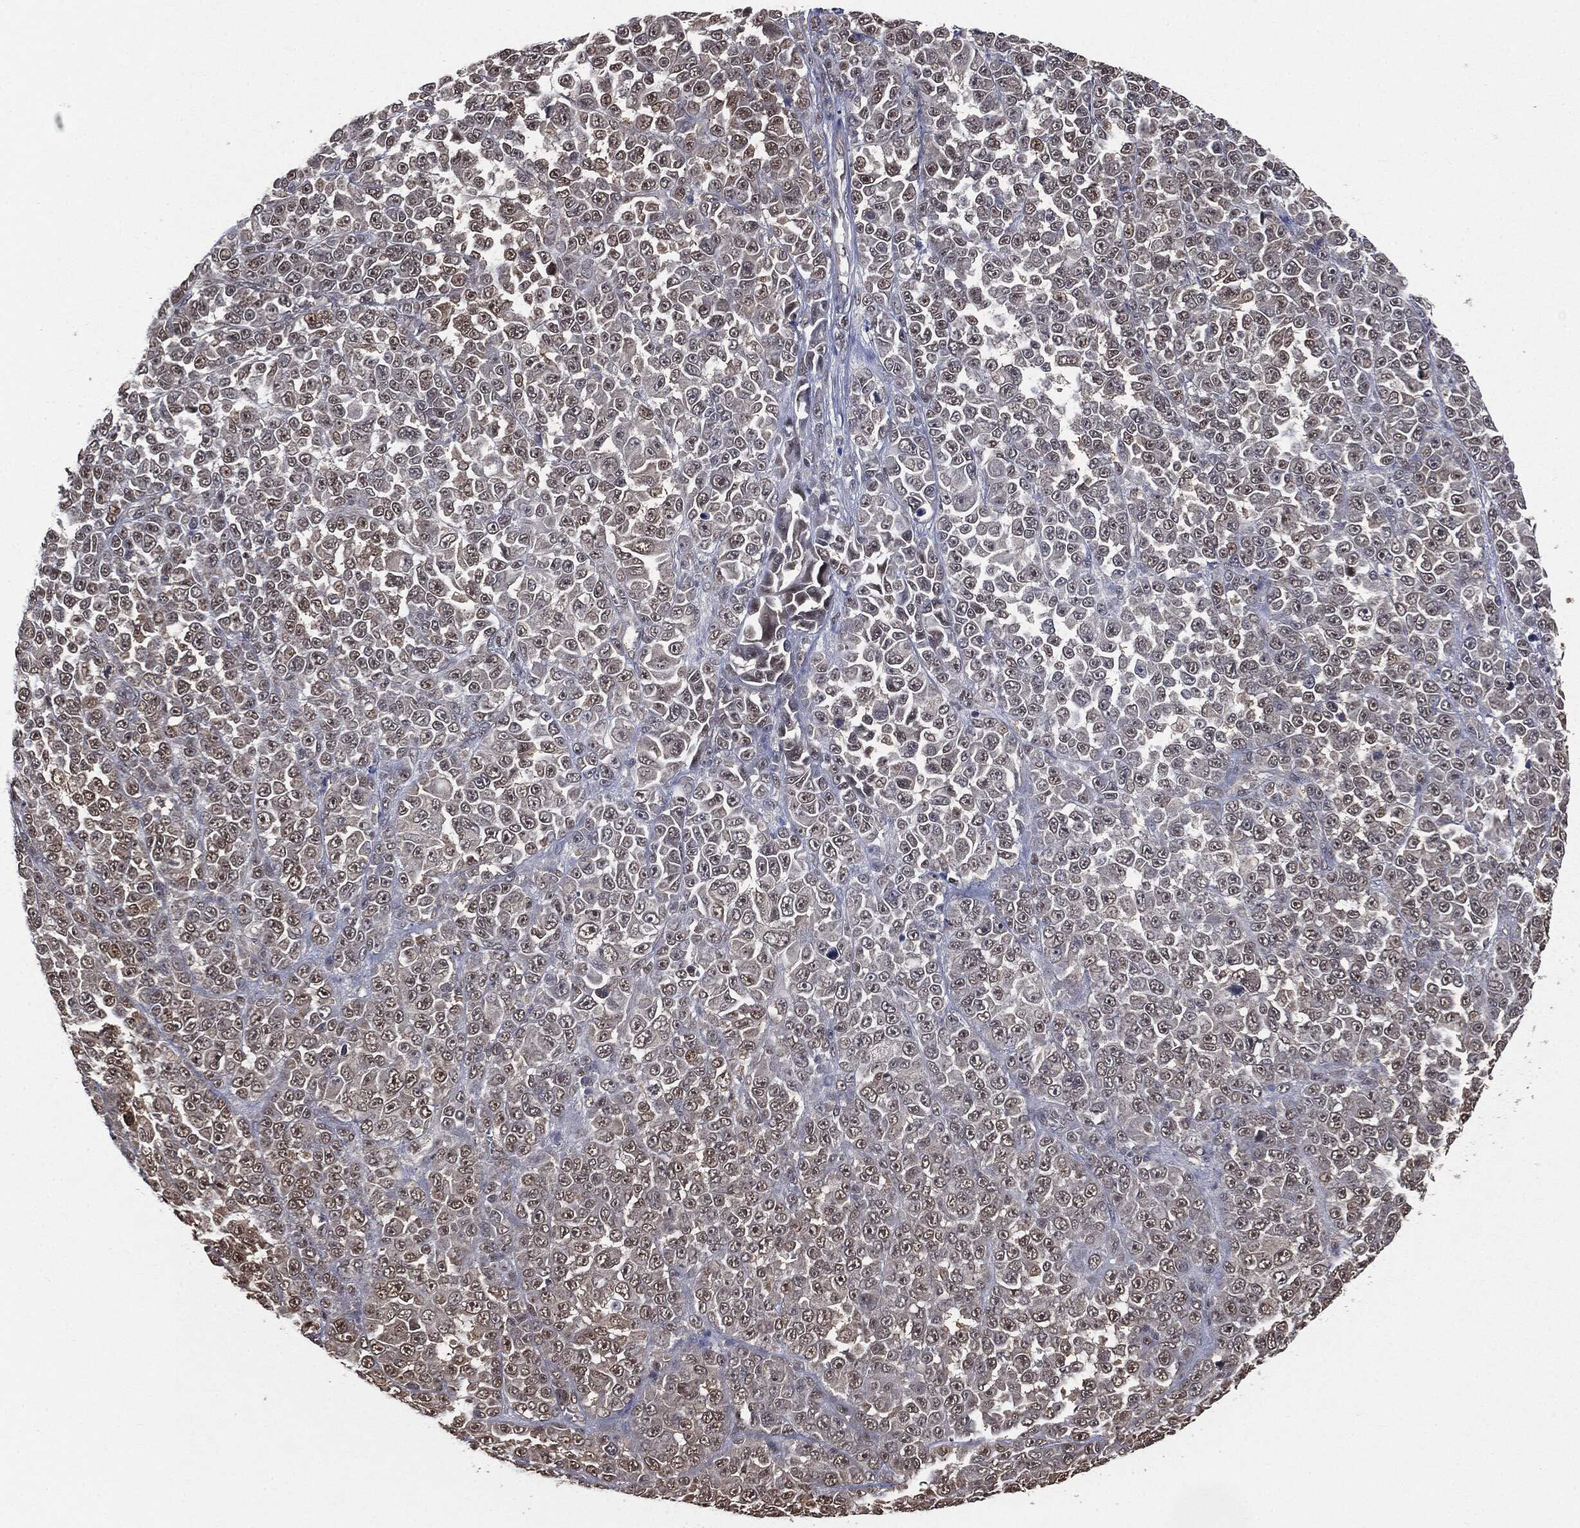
{"staining": {"intensity": "weak", "quantity": "25%-75%", "location": "nuclear"}, "tissue": "melanoma", "cell_type": "Tumor cells", "image_type": "cancer", "snomed": [{"axis": "morphology", "description": "Malignant melanoma, NOS"}, {"axis": "topography", "description": "Skin"}], "caption": "Tumor cells reveal low levels of weak nuclear positivity in about 25%-75% of cells in melanoma. The staining was performed using DAB, with brown indicating positive protein expression. Nuclei are stained blue with hematoxylin.", "gene": "SHLD2", "patient": {"sex": "female", "age": 95}}